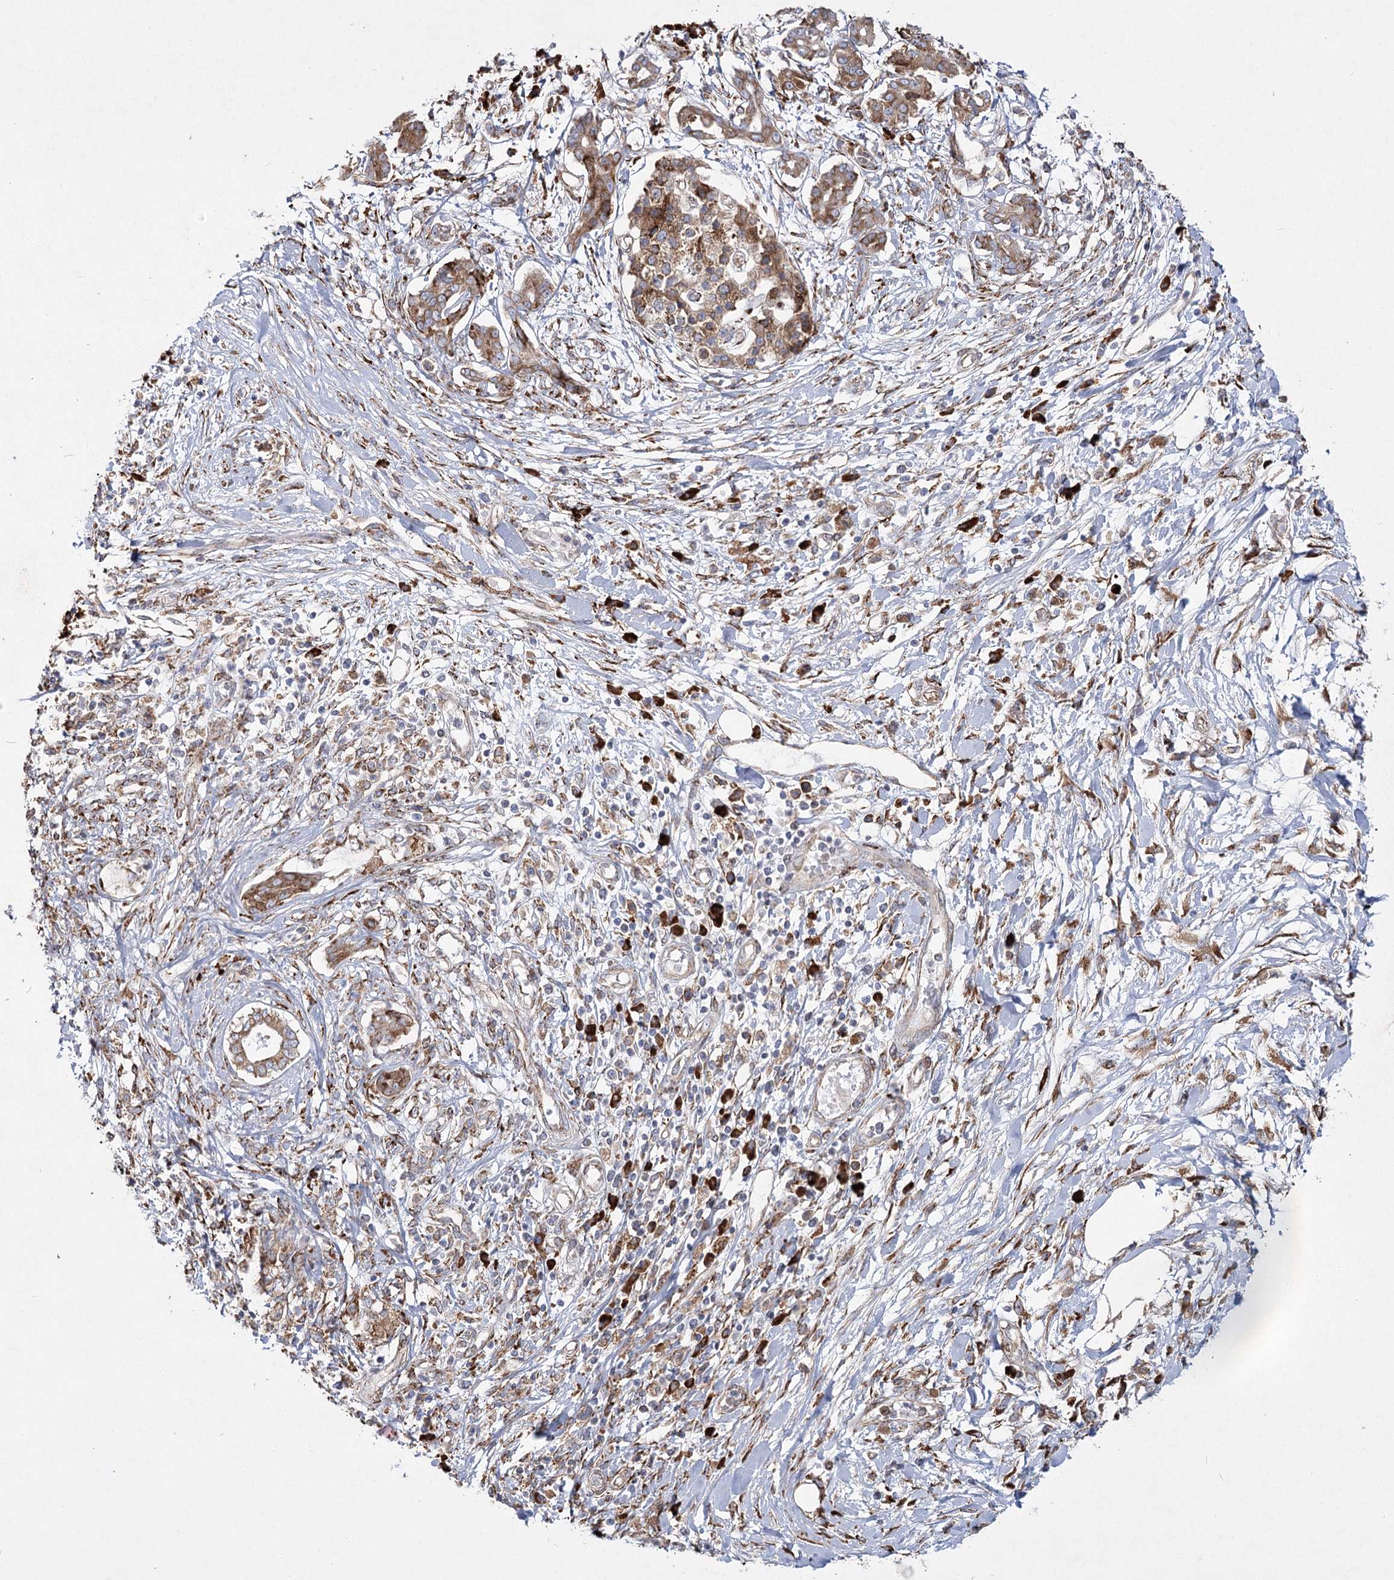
{"staining": {"intensity": "moderate", "quantity": ">75%", "location": "cytoplasmic/membranous"}, "tissue": "pancreatic cancer", "cell_type": "Tumor cells", "image_type": "cancer", "snomed": [{"axis": "morphology", "description": "Adenocarcinoma, NOS"}, {"axis": "topography", "description": "Pancreas"}], "caption": "Immunohistochemistry photomicrograph of neoplastic tissue: pancreatic cancer (adenocarcinoma) stained using immunohistochemistry displays medium levels of moderate protein expression localized specifically in the cytoplasmic/membranous of tumor cells, appearing as a cytoplasmic/membranous brown color.", "gene": "NHLRC2", "patient": {"sex": "female", "age": 56}}